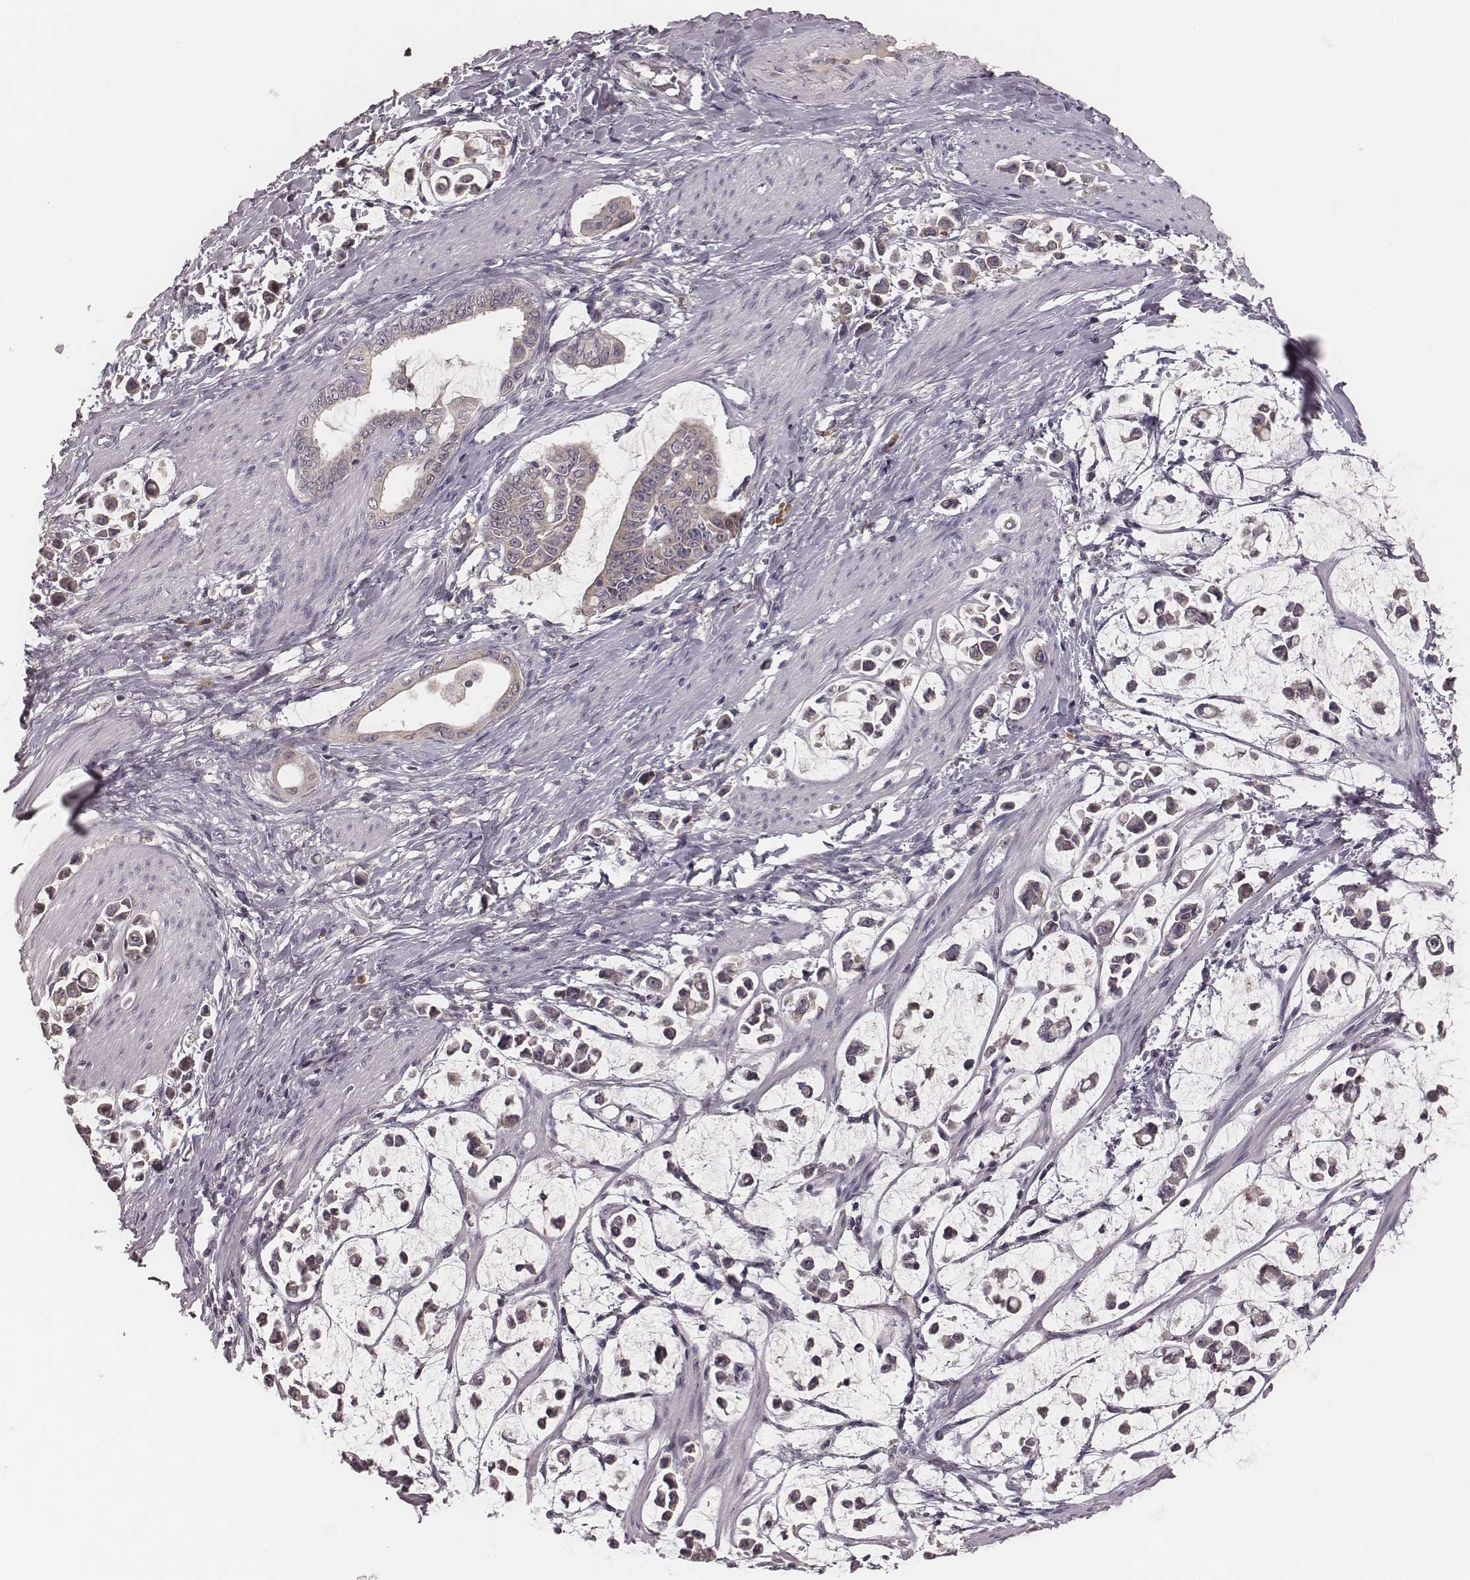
{"staining": {"intensity": "moderate", "quantity": "<25%", "location": "cytoplasmic/membranous"}, "tissue": "stomach cancer", "cell_type": "Tumor cells", "image_type": "cancer", "snomed": [{"axis": "morphology", "description": "Adenocarcinoma, NOS"}, {"axis": "topography", "description": "Stomach"}], "caption": "Adenocarcinoma (stomach) was stained to show a protein in brown. There is low levels of moderate cytoplasmic/membranous positivity in about <25% of tumor cells.", "gene": "P2RX5", "patient": {"sex": "male", "age": 82}}